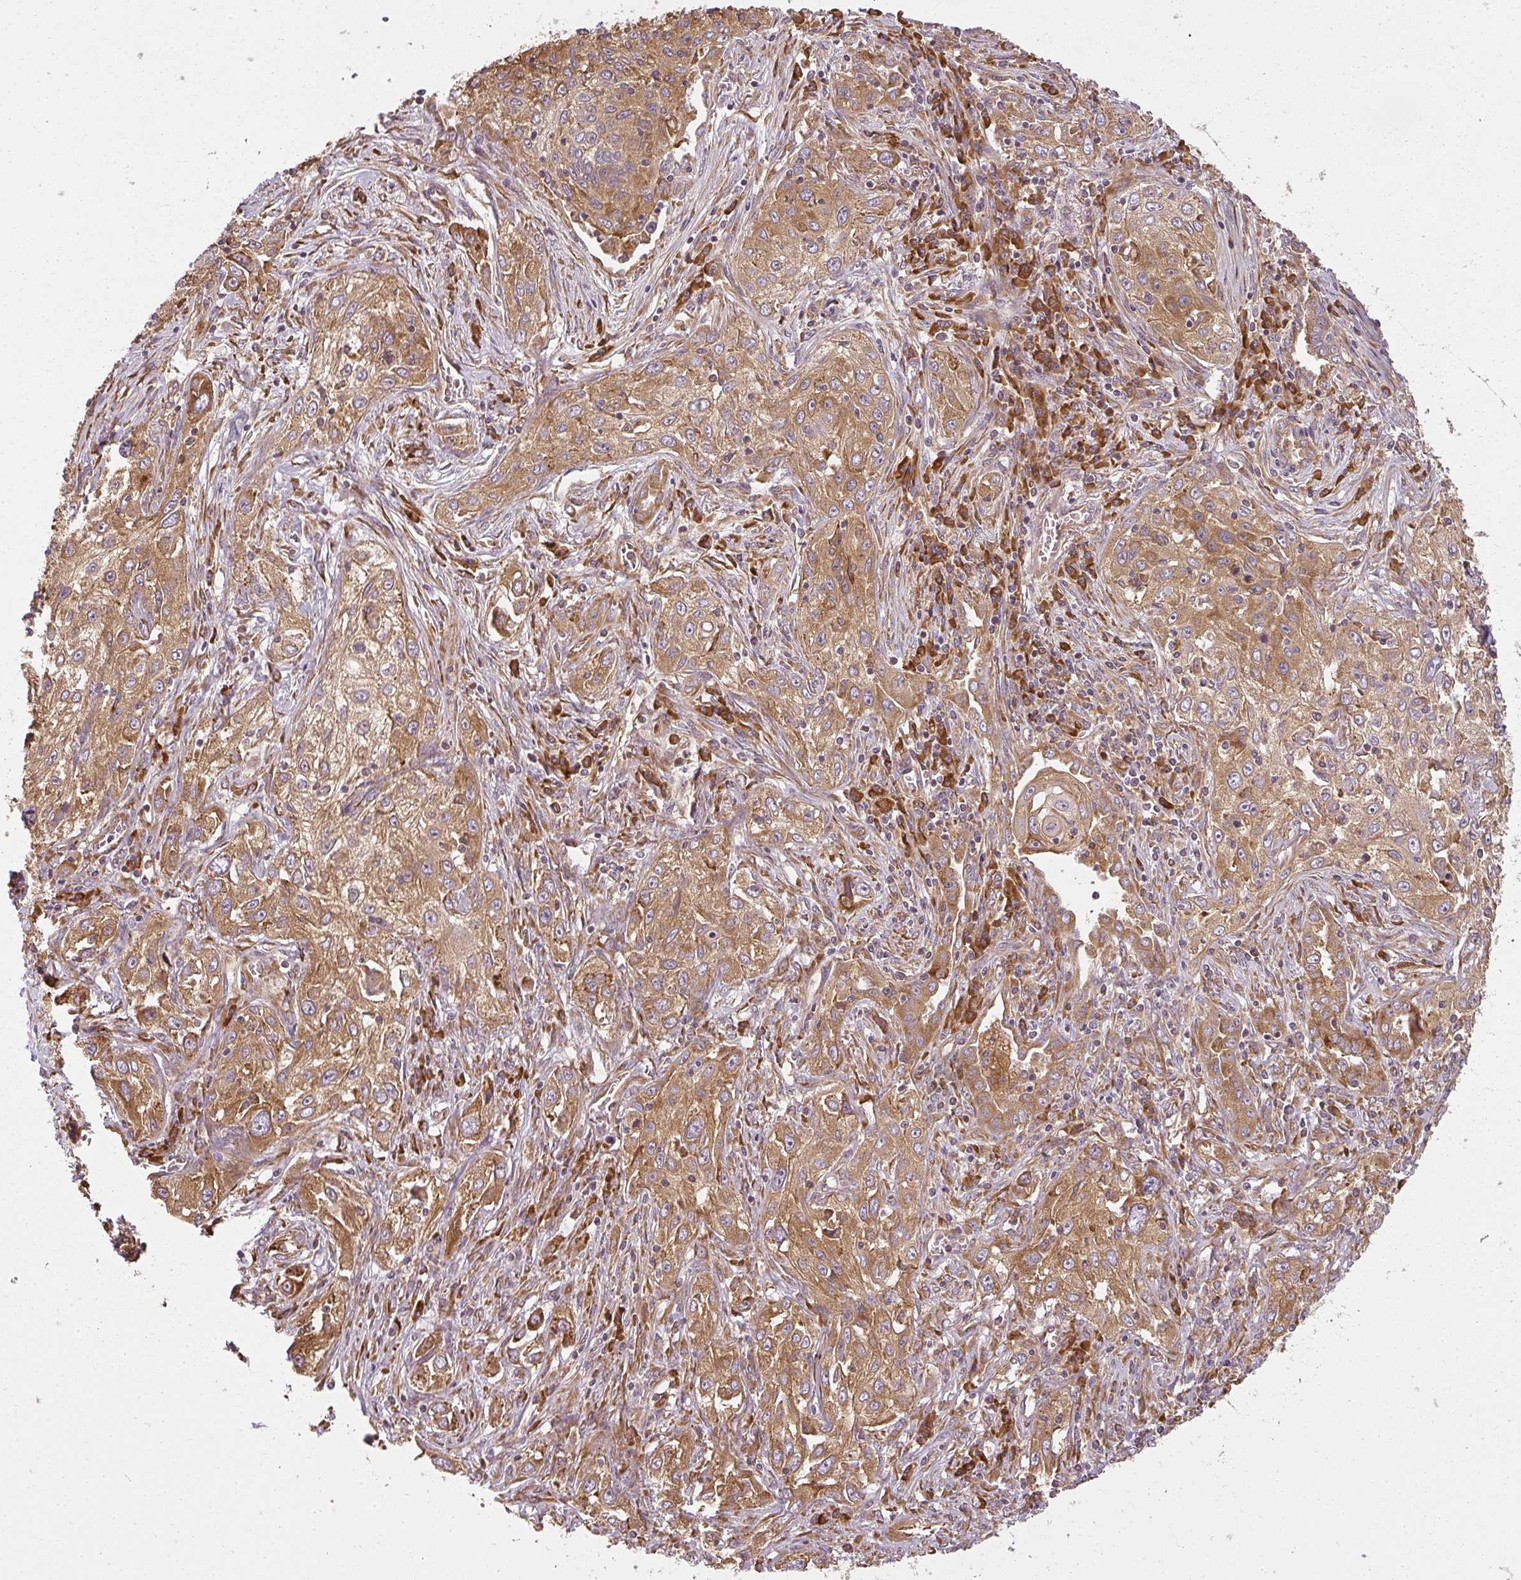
{"staining": {"intensity": "moderate", "quantity": ">75%", "location": "cytoplasmic/membranous"}, "tissue": "lung cancer", "cell_type": "Tumor cells", "image_type": "cancer", "snomed": [{"axis": "morphology", "description": "Squamous cell carcinoma, NOS"}, {"axis": "topography", "description": "Lung"}], "caption": "The immunohistochemical stain shows moderate cytoplasmic/membranous staining in tumor cells of lung cancer (squamous cell carcinoma) tissue.", "gene": "RPL24", "patient": {"sex": "female", "age": 69}}